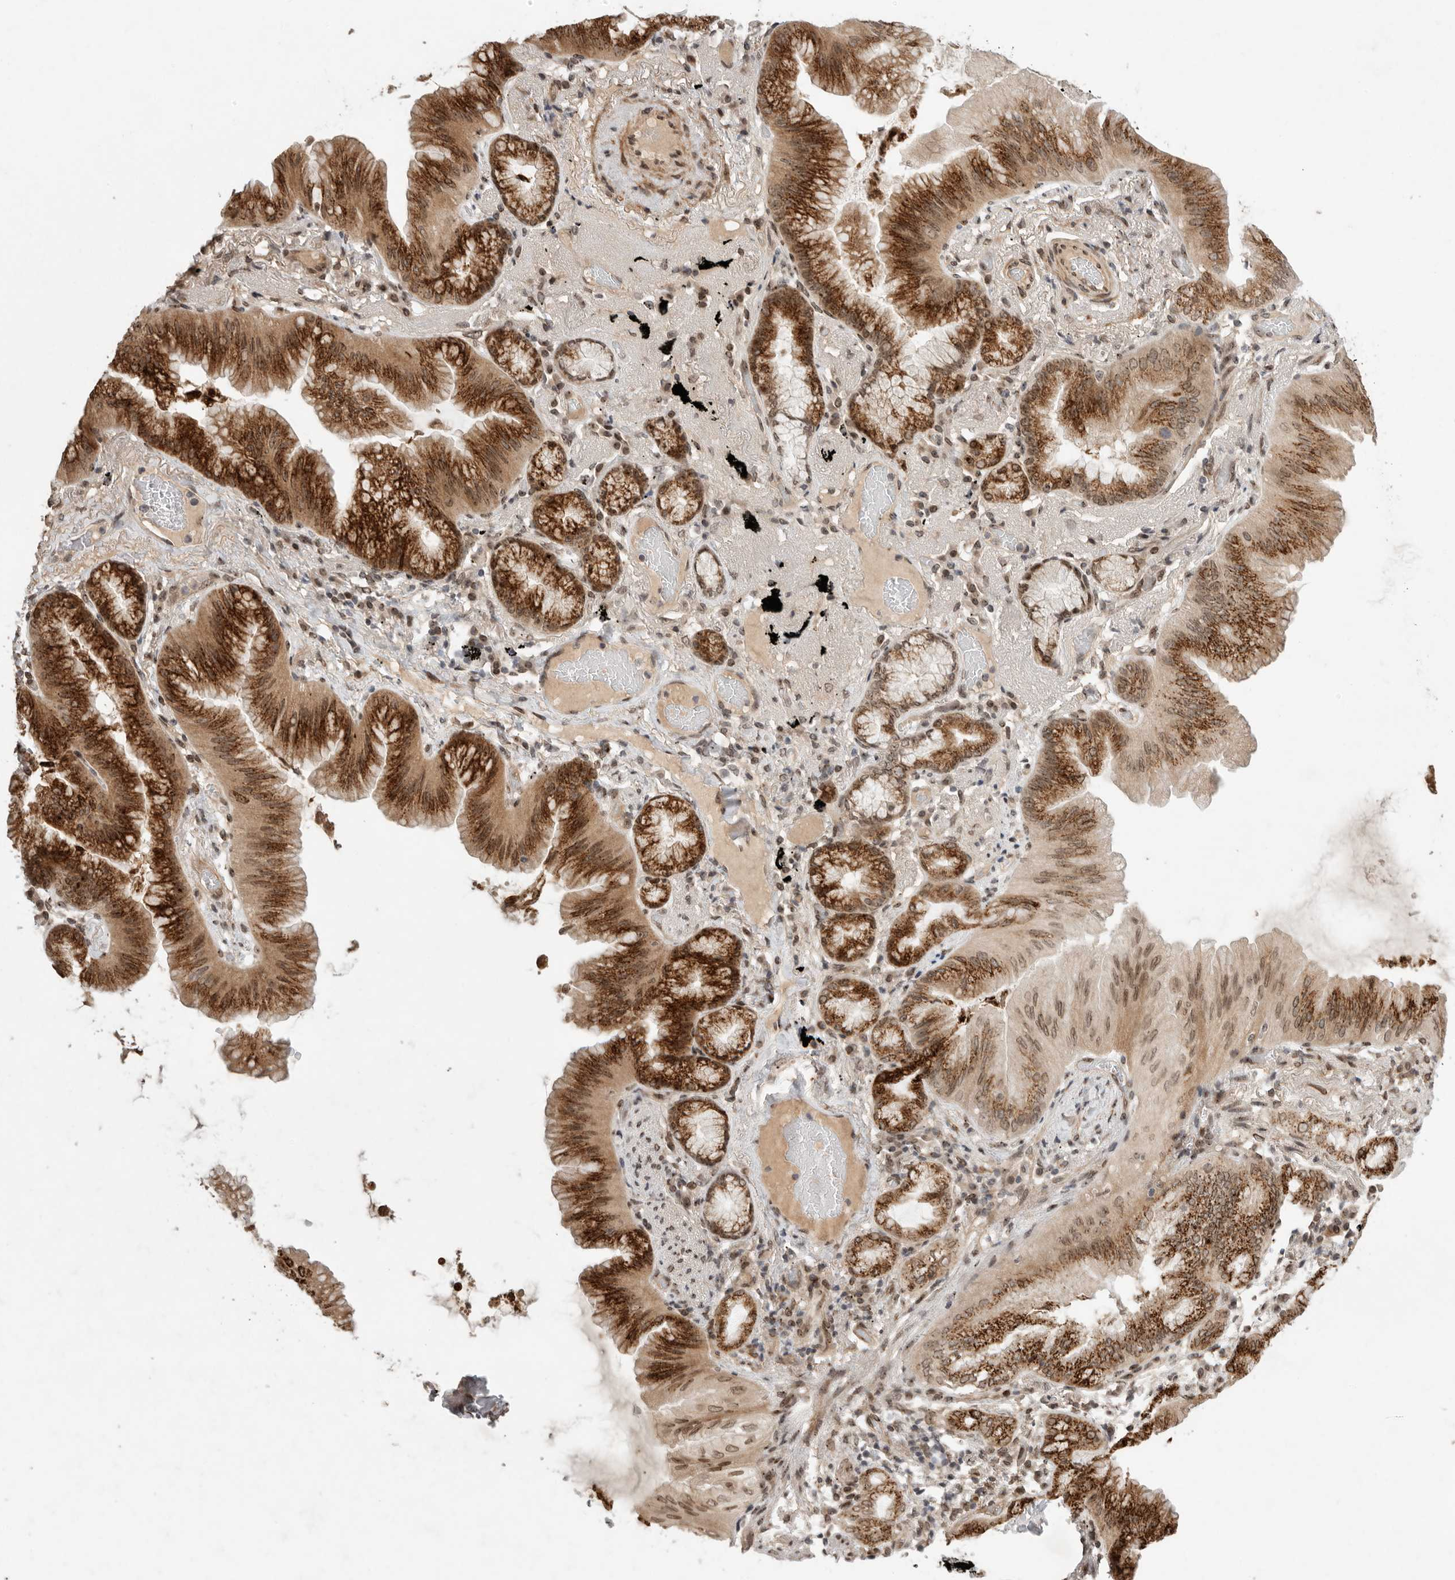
{"staining": {"intensity": "strong", "quantity": ">75%", "location": "cytoplasmic/membranous,nuclear"}, "tissue": "lung cancer", "cell_type": "Tumor cells", "image_type": "cancer", "snomed": [{"axis": "morphology", "description": "Adenocarcinoma, NOS"}, {"axis": "topography", "description": "Lung"}], "caption": "Immunohistochemical staining of adenocarcinoma (lung) exhibits strong cytoplasmic/membranous and nuclear protein staining in approximately >75% of tumor cells.", "gene": "LEMD3", "patient": {"sex": "female", "age": 70}}